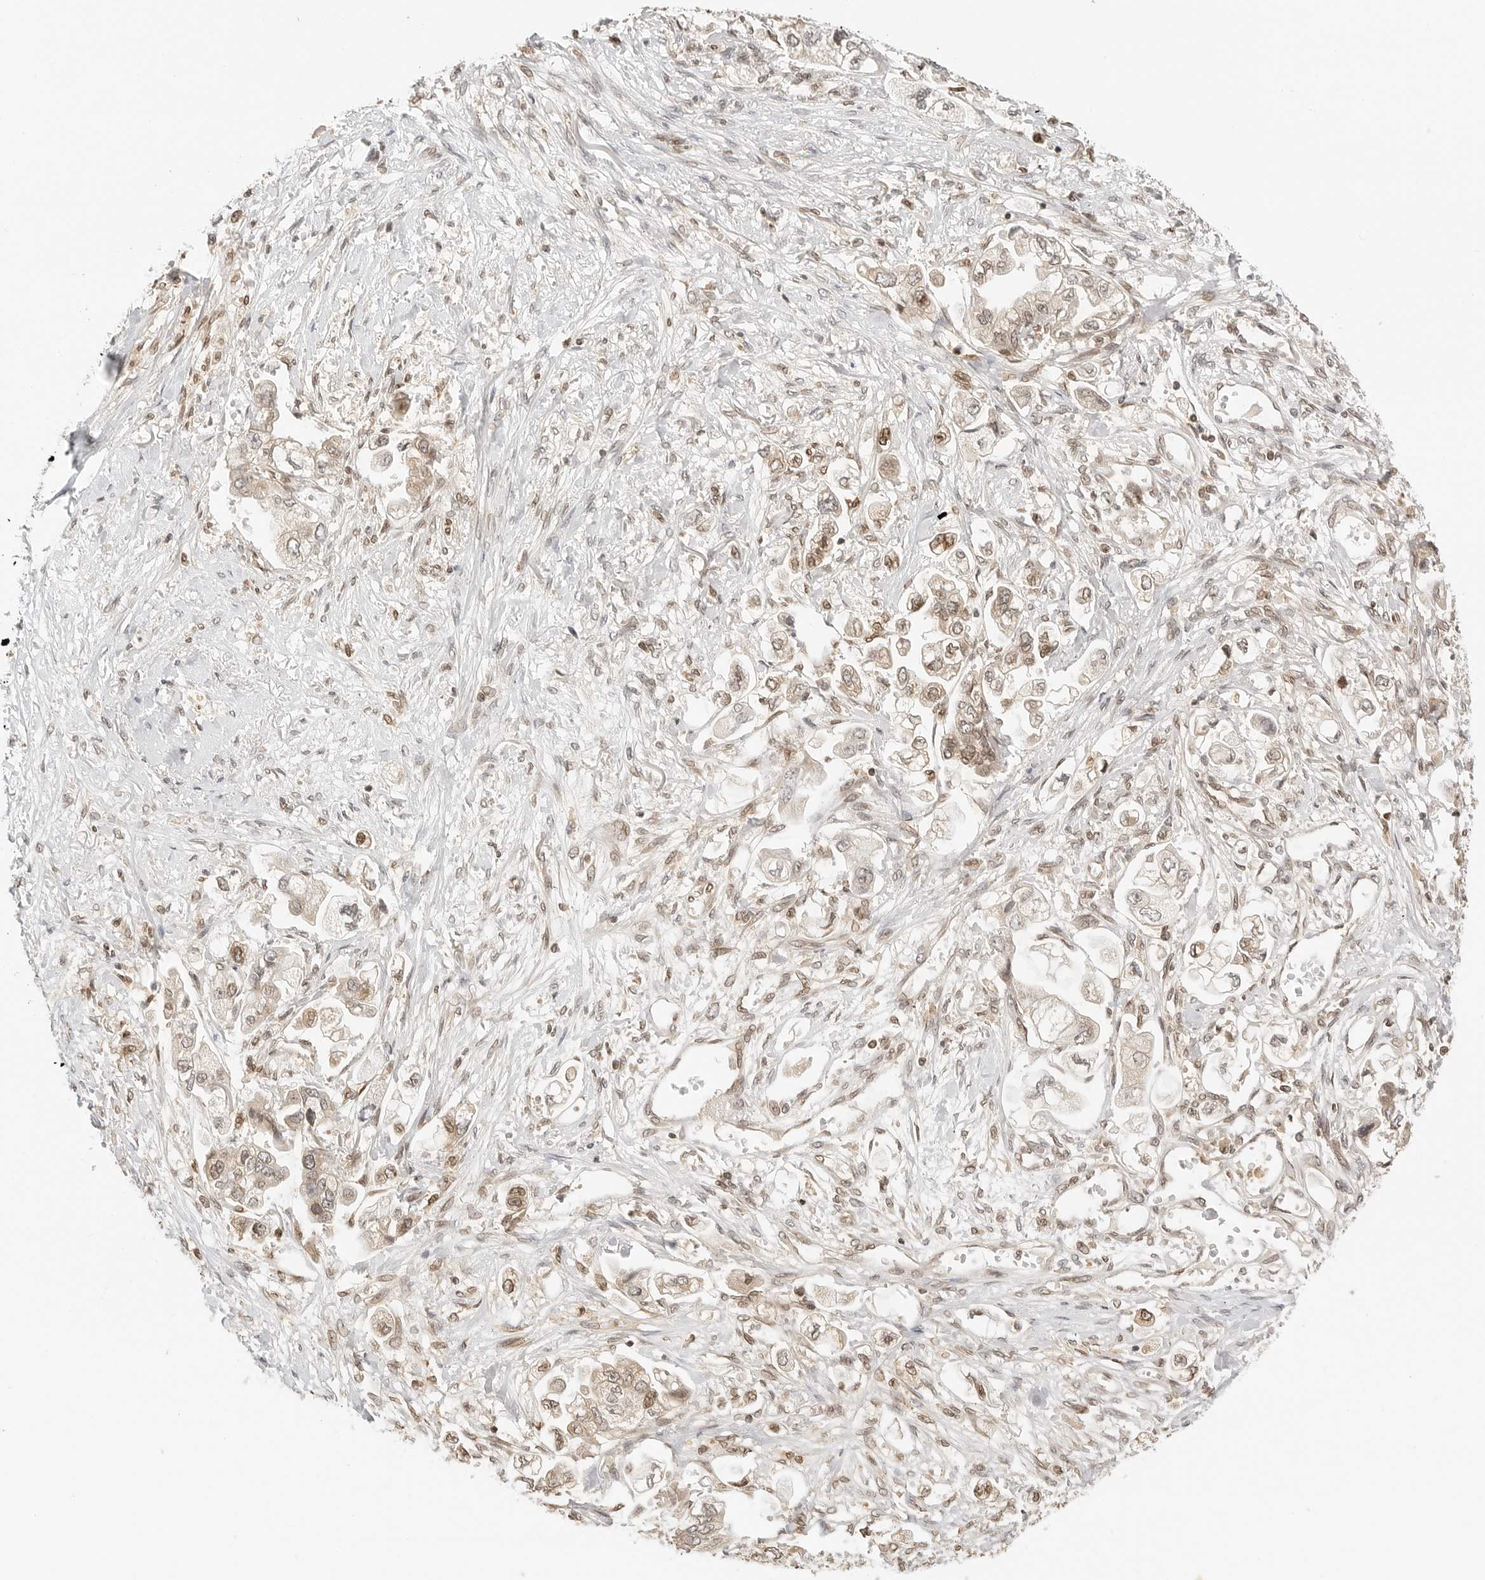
{"staining": {"intensity": "weak", "quantity": ">75%", "location": "cytoplasmic/membranous,nuclear"}, "tissue": "stomach cancer", "cell_type": "Tumor cells", "image_type": "cancer", "snomed": [{"axis": "morphology", "description": "Adenocarcinoma, NOS"}, {"axis": "topography", "description": "Stomach"}], "caption": "Protein expression analysis of stomach adenocarcinoma reveals weak cytoplasmic/membranous and nuclear staining in approximately >75% of tumor cells.", "gene": "POLH", "patient": {"sex": "male", "age": 62}}